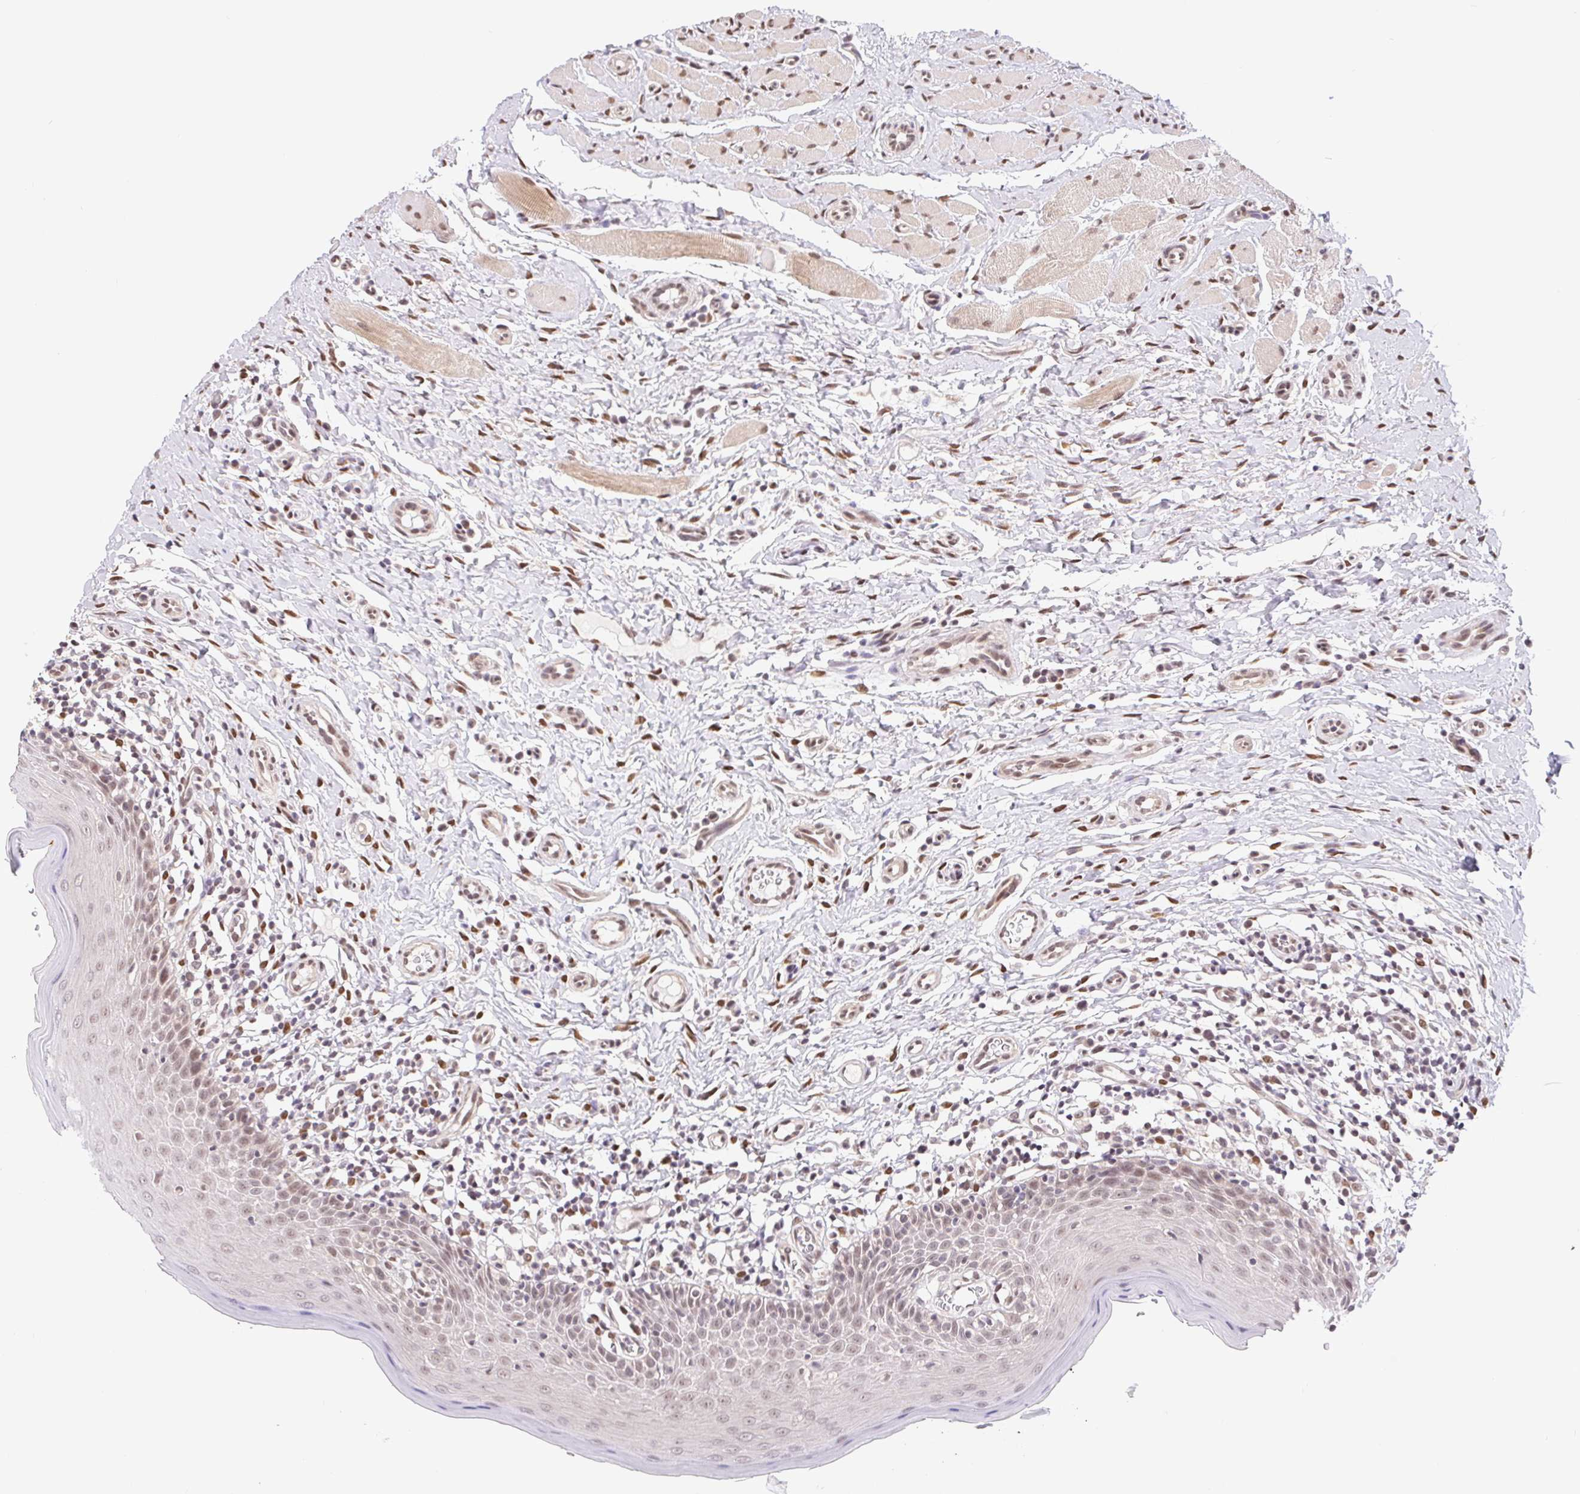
{"staining": {"intensity": "weak", "quantity": "25%-75%", "location": "nuclear"}, "tissue": "oral mucosa", "cell_type": "Squamous epithelial cells", "image_type": "normal", "snomed": [{"axis": "morphology", "description": "Normal tissue, NOS"}, {"axis": "topography", "description": "Oral tissue"}, {"axis": "topography", "description": "Tounge, NOS"}], "caption": "This is a histology image of IHC staining of unremarkable oral mucosa, which shows weak expression in the nuclear of squamous epithelial cells.", "gene": "CAND1", "patient": {"sex": "female", "age": 58}}